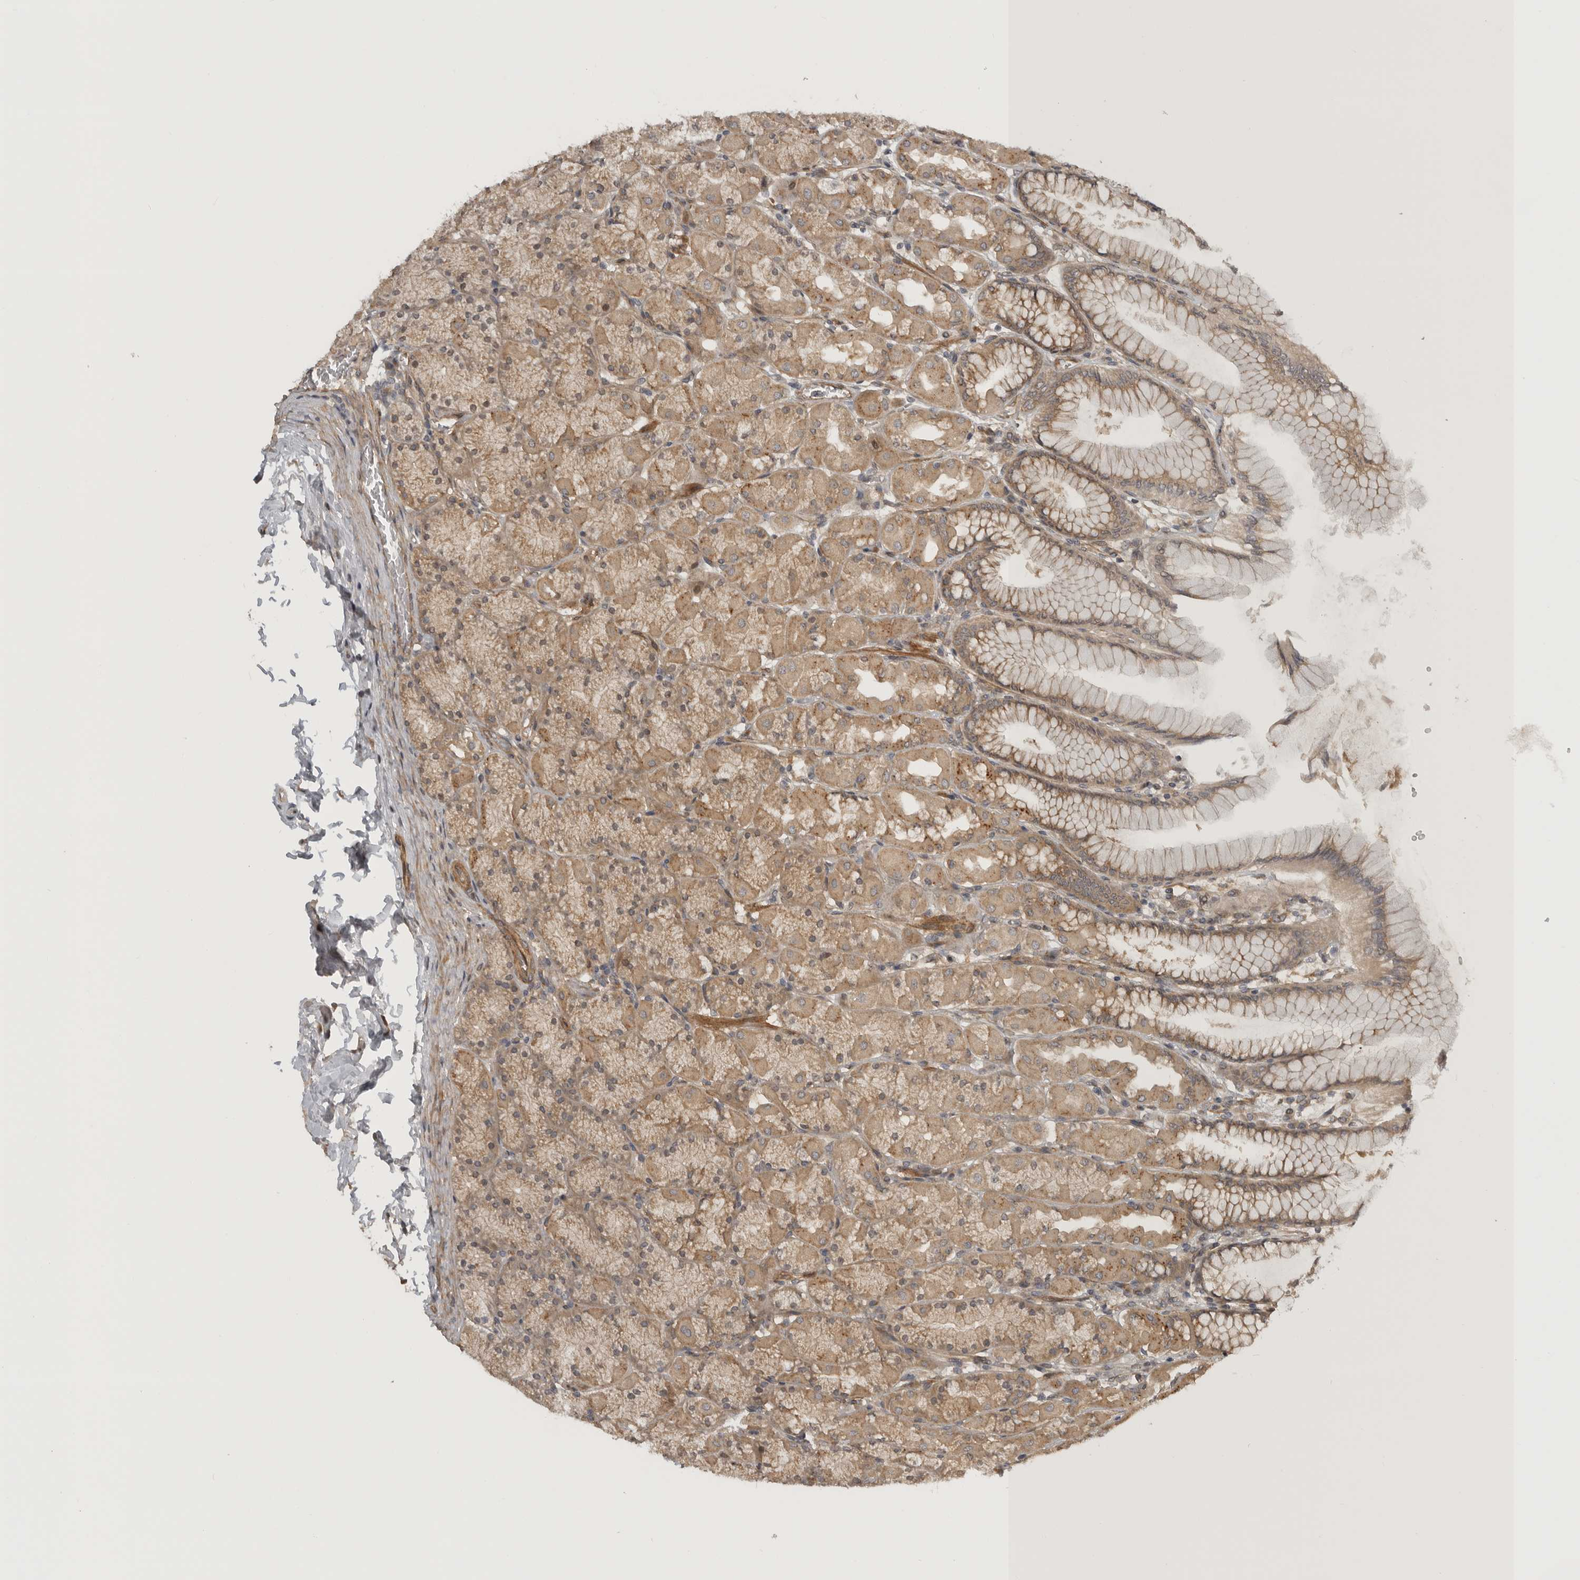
{"staining": {"intensity": "strong", "quantity": ">75%", "location": "cytoplasmic/membranous"}, "tissue": "stomach", "cell_type": "Glandular cells", "image_type": "normal", "snomed": [{"axis": "morphology", "description": "Normal tissue, NOS"}, {"axis": "topography", "description": "Stomach, upper"}], "caption": "Immunohistochemistry of benign human stomach demonstrates high levels of strong cytoplasmic/membranous expression in about >75% of glandular cells. (DAB (3,3'-diaminobenzidine) IHC with brightfield microscopy, high magnification).", "gene": "CUEDC1", "patient": {"sex": "female", "age": 56}}